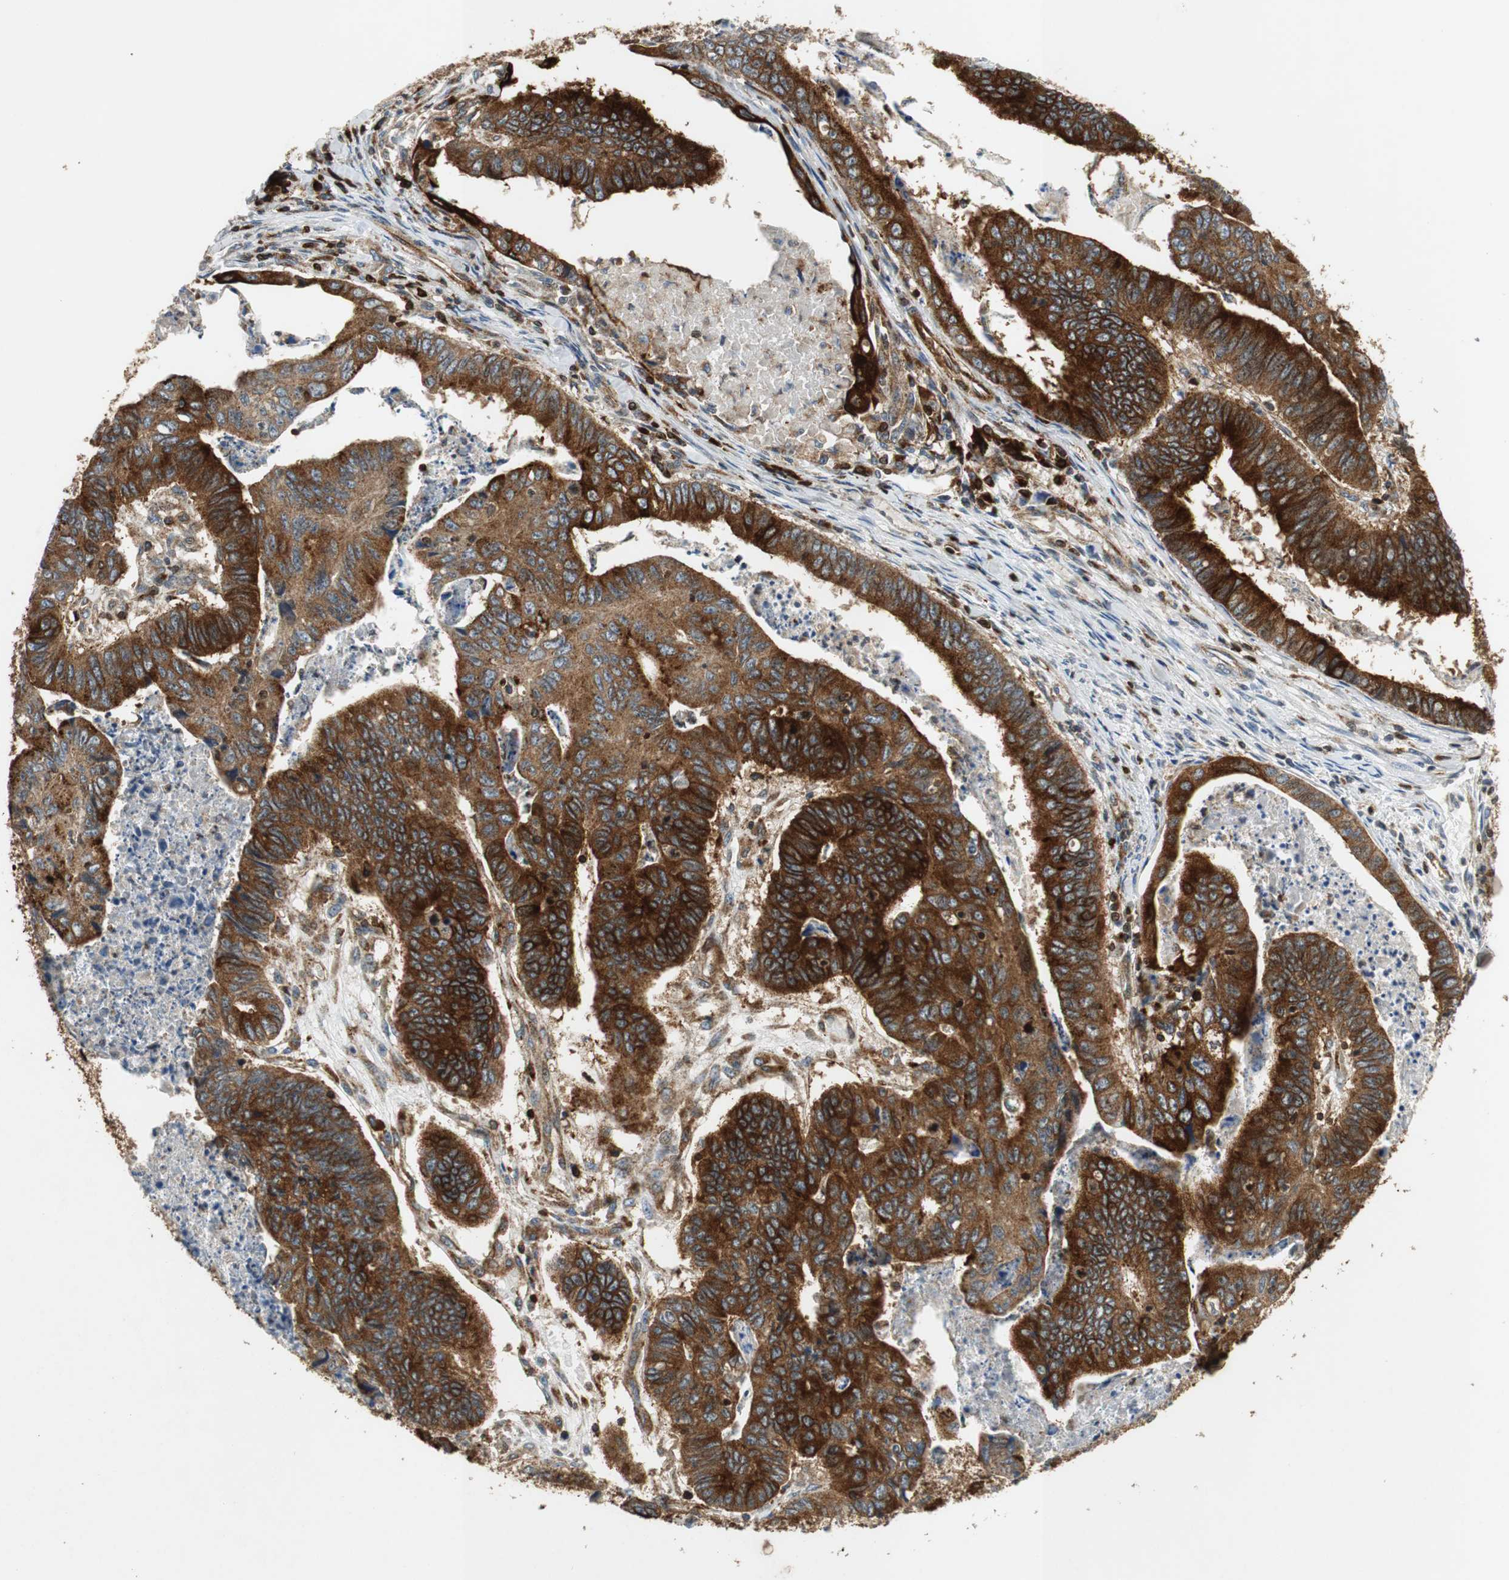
{"staining": {"intensity": "strong", "quantity": ">75%", "location": "cytoplasmic/membranous"}, "tissue": "stomach cancer", "cell_type": "Tumor cells", "image_type": "cancer", "snomed": [{"axis": "morphology", "description": "Adenocarcinoma, NOS"}, {"axis": "topography", "description": "Stomach, lower"}], "caption": "Tumor cells reveal high levels of strong cytoplasmic/membranous positivity in approximately >75% of cells in human stomach cancer.", "gene": "TUBA4A", "patient": {"sex": "male", "age": 77}}